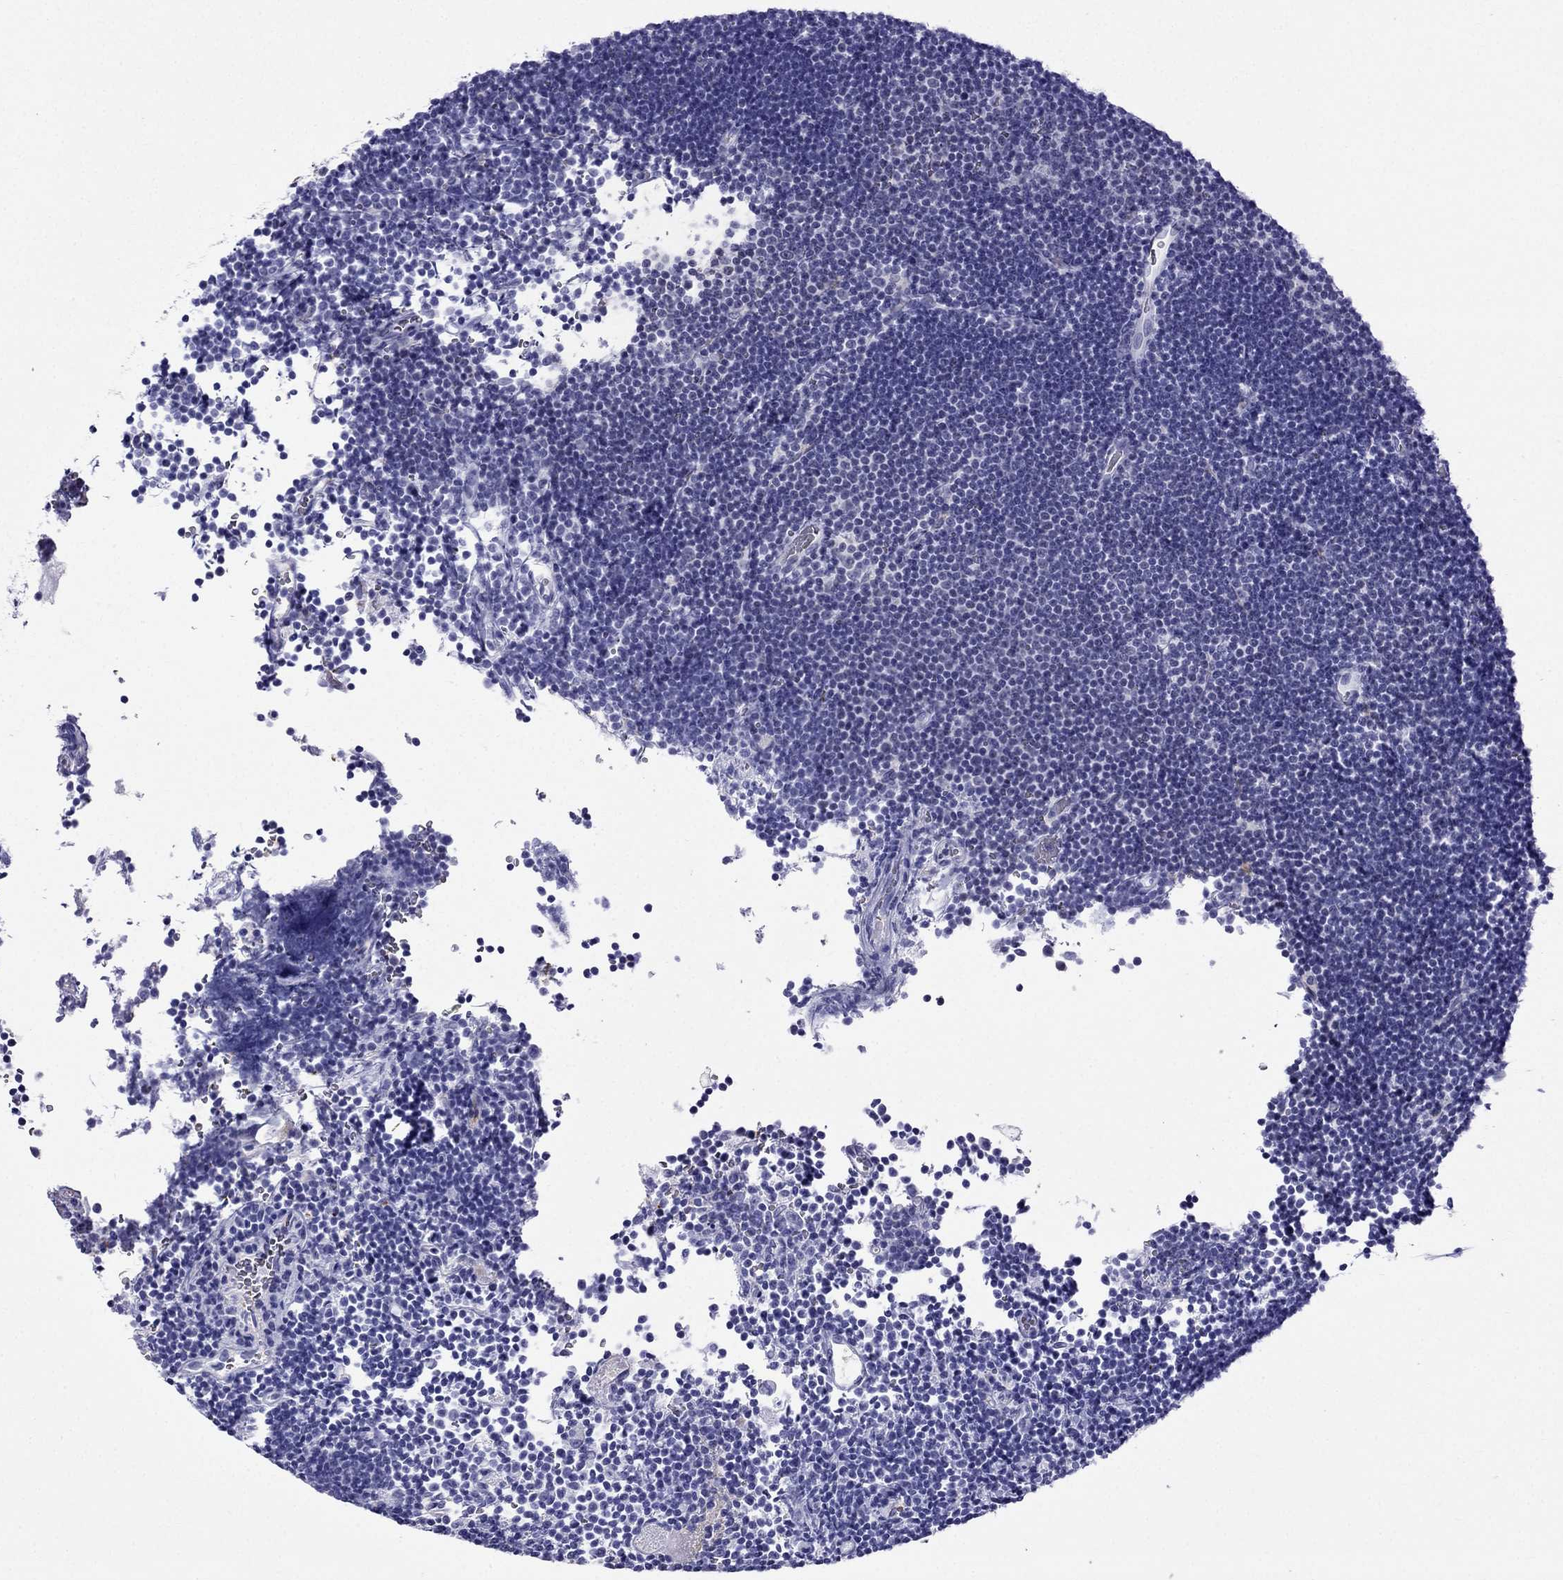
{"staining": {"intensity": "negative", "quantity": "none", "location": "none"}, "tissue": "lymphoma", "cell_type": "Tumor cells", "image_type": "cancer", "snomed": [{"axis": "morphology", "description": "Malignant lymphoma, non-Hodgkin's type, Low grade"}, {"axis": "topography", "description": "Brain"}], "caption": "Immunohistochemical staining of human lymphoma shows no significant expression in tumor cells.", "gene": "MGP", "patient": {"sex": "female", "age": 66}}